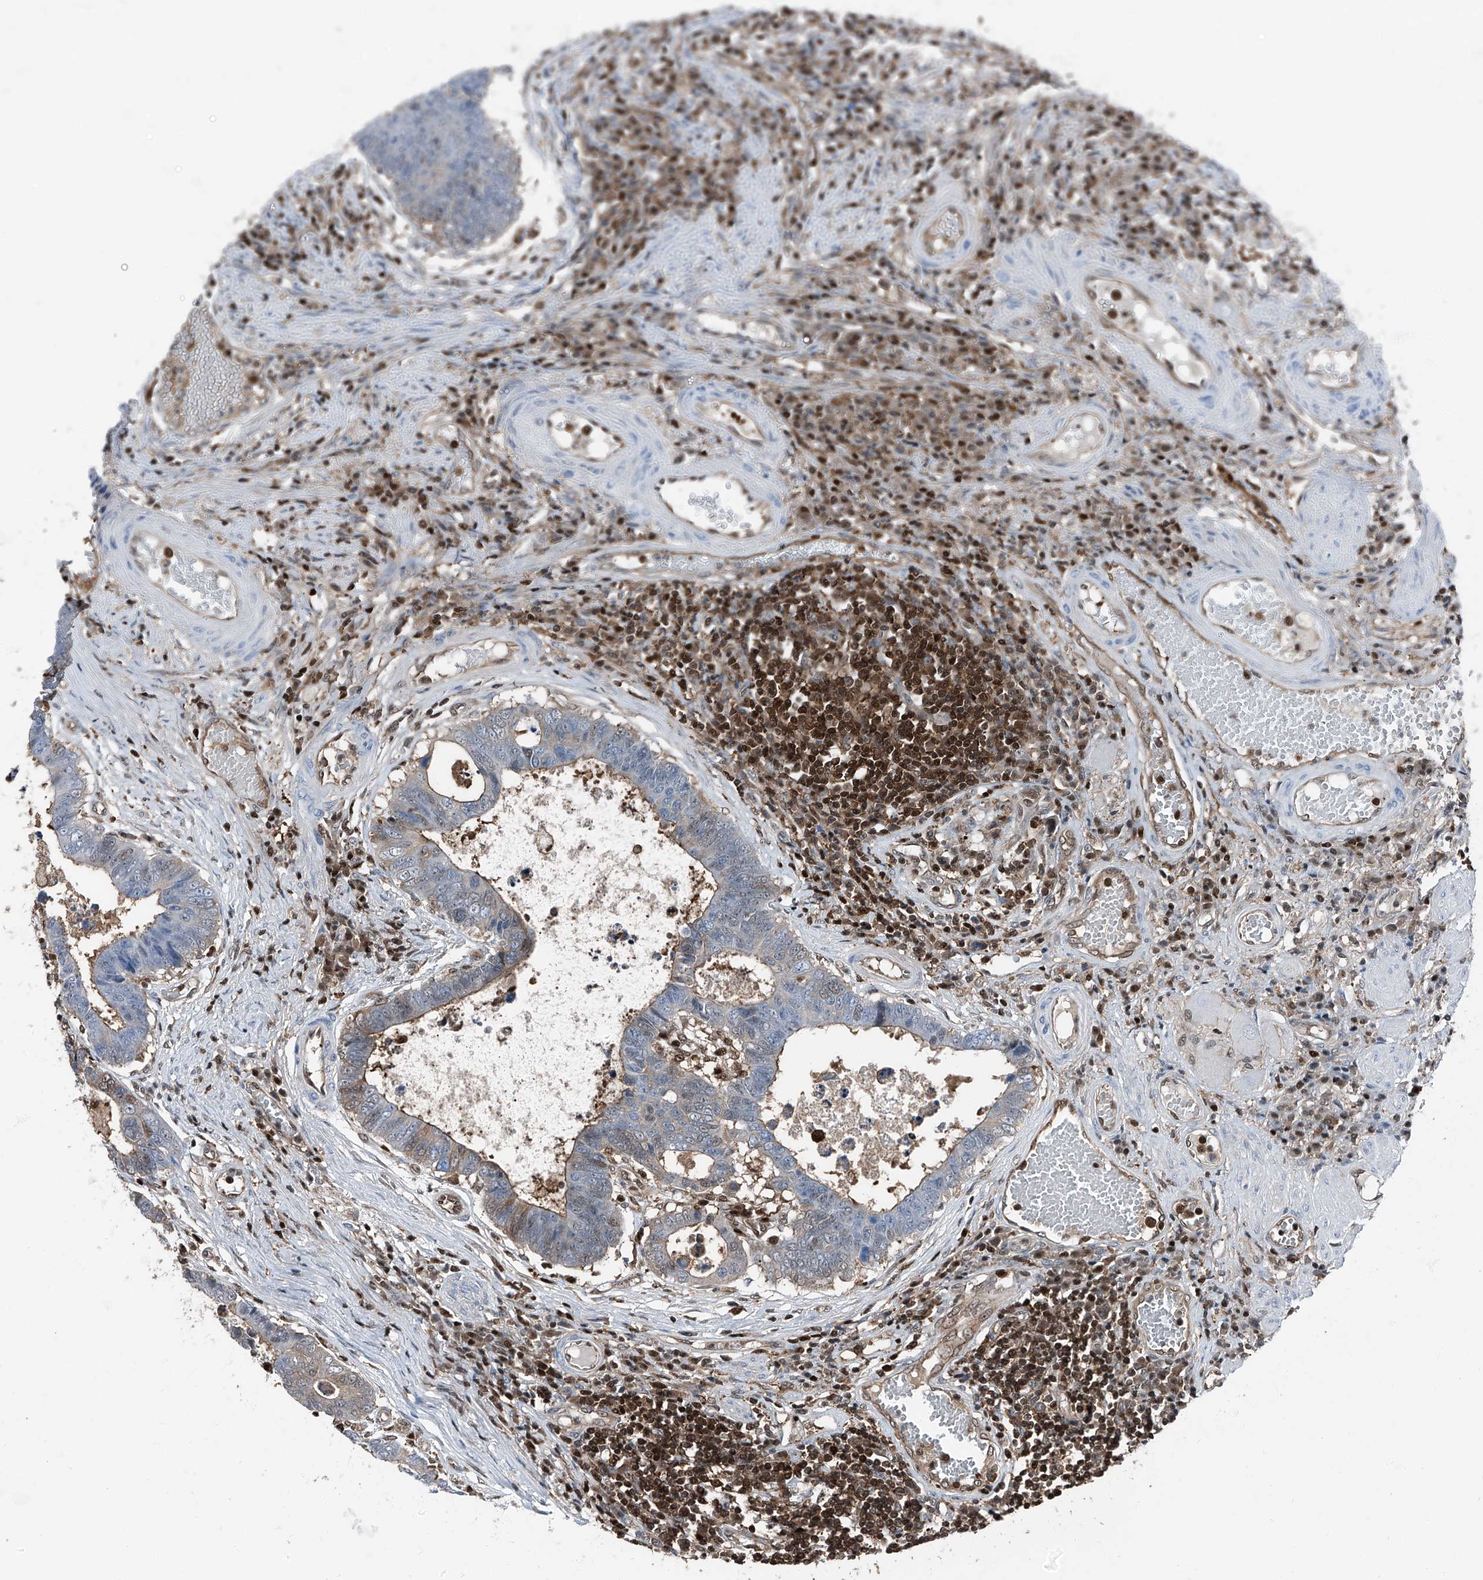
{"staining": {"intensity": "moderate", "quantity": "<25%", "location": "cytoplasmic/membranous"}, "tissue": "colorectal cancer", "cell_type": "Tumor cells", "image_type": "cancer", "snomed": [{"axis": "morphology", "description": "Adenocarcinoma, NOS"}, {"axis": "topography", "description": "Rectum"}], "caption": "IHC of human colorectal cancer reveals low levels of moderate cytoplasmic/membranous expression in approximately <25% of tumor cells. Using DAB (brown) and hematoxylin (blue) stains, captured at high magnification using brightfield microscopy.", "gene": "PSMB10", "patient": {"sex": "male", "age": 84}}